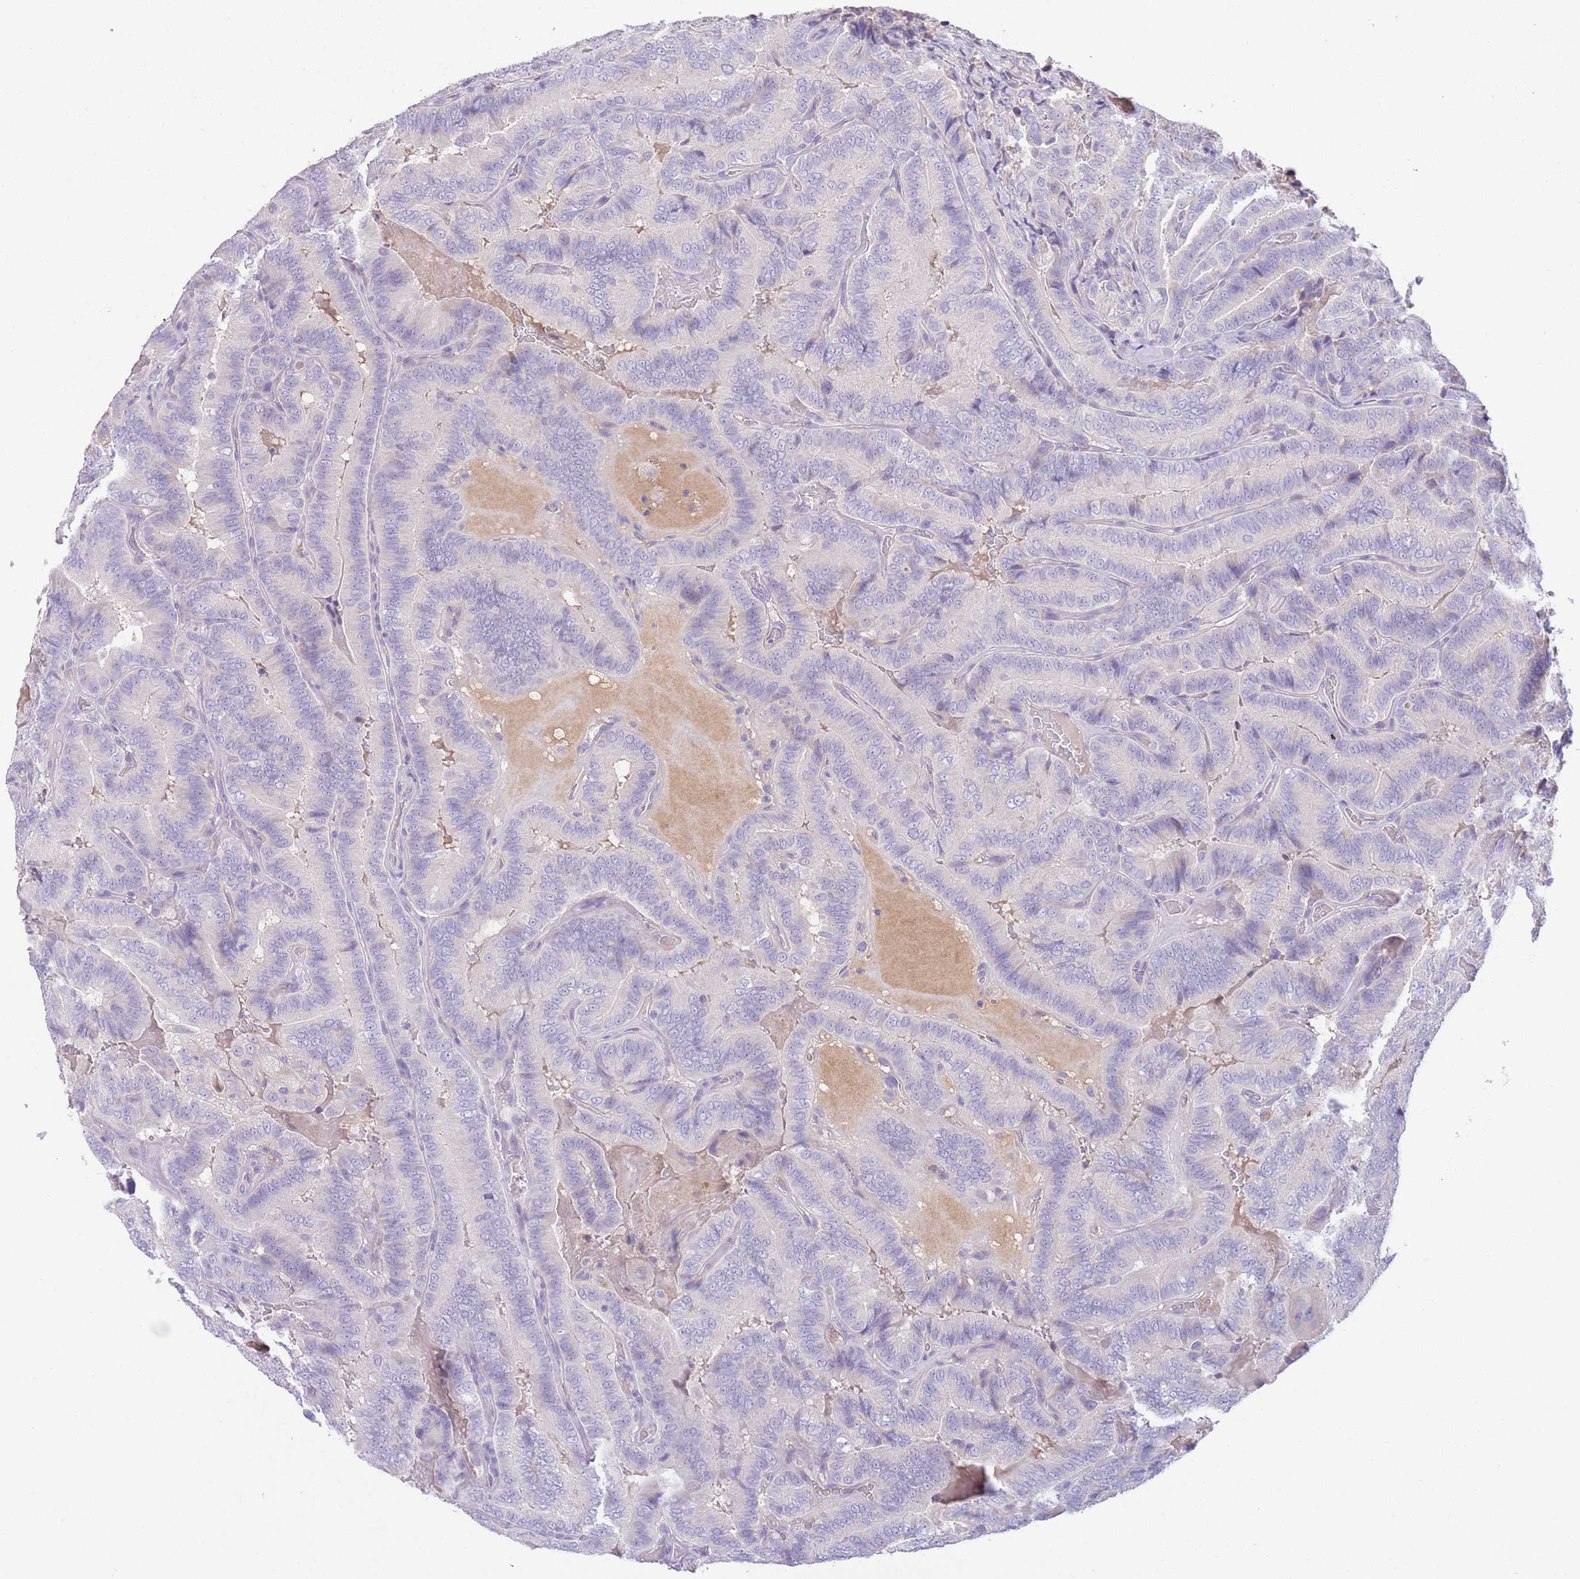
{"staining": {"intensity": "negative", "quantity": "none", "location": "none"}, "tissue": "thyroid cancer", "cell_type": "Tumor cells", "image_type": "cancer", "snomed": [{"axis": "morphology", "description": "Papillary adenocarcinoma, NOS"}, {"axis": "topography", "description": "Thyroid gland"}], "caption": "There is no significant positivity in tumor cells of papillary adenocarcinoma (thyroid).", "gene": "IGFL4", "patient": {"sex": "male", "age": 61}}